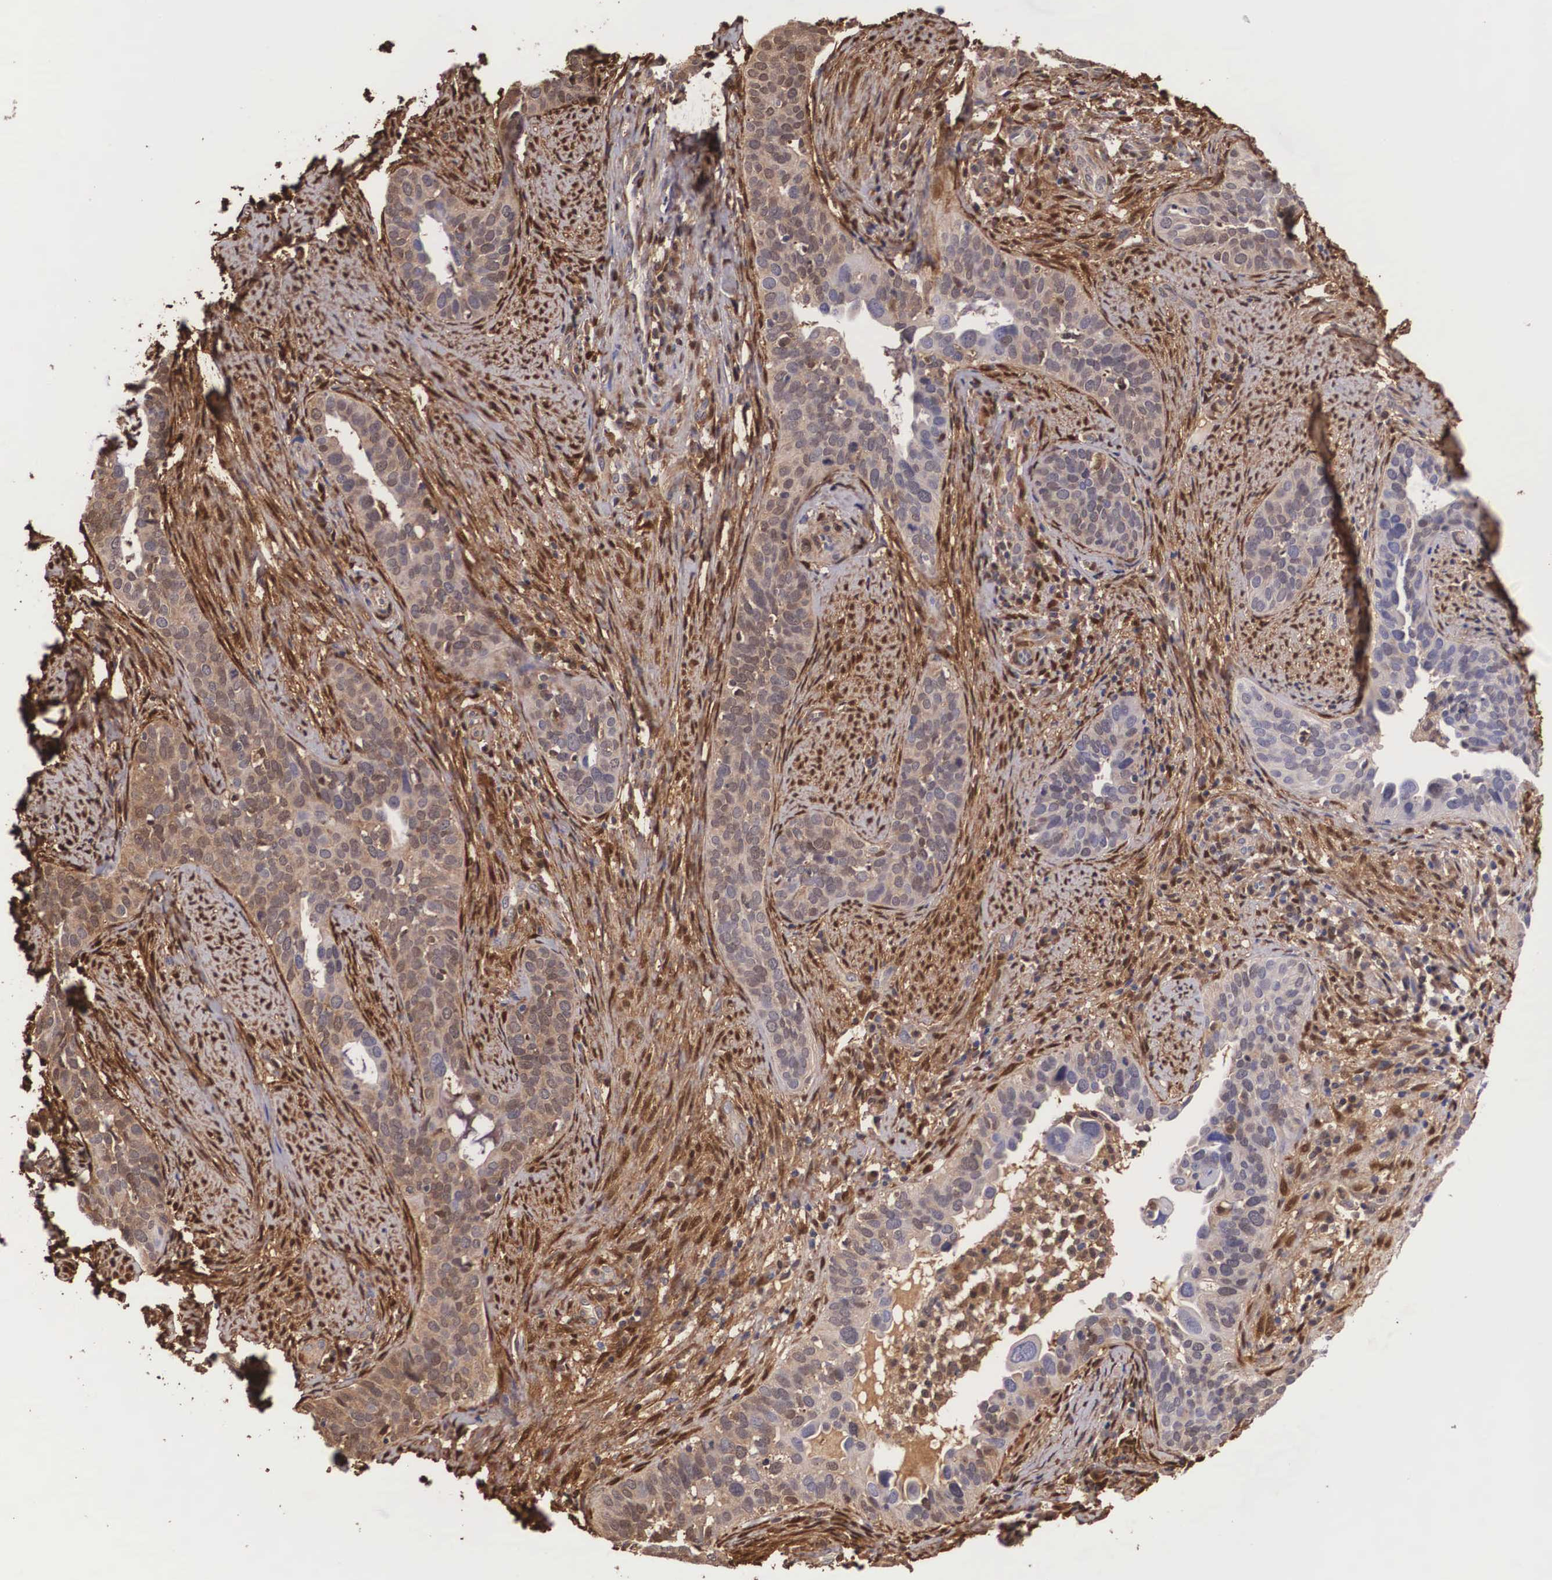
{"staining": {"intensity": "weak", "quantity": "<25%", "location": "cytoplasmic/membranous"}, "tissue": "cervical cancer", "cell_type": "Tumor cells", "image_type": "cancer", "snomed": [{"axis": "morphology", "description": "Squamous cell carcinoma, NOS"}, {"axis": "topography", "description": "Cervix"}], "caption": "DAB (3,3'-diaminobenzidine) immunohistochemical staining of cervical squamous cell carcinoma shows no significant positivity in tumor cells. Nuclei are stained in blue.", "gene": "LGALS1", "patient": {"sex": "female", "age": 31}}